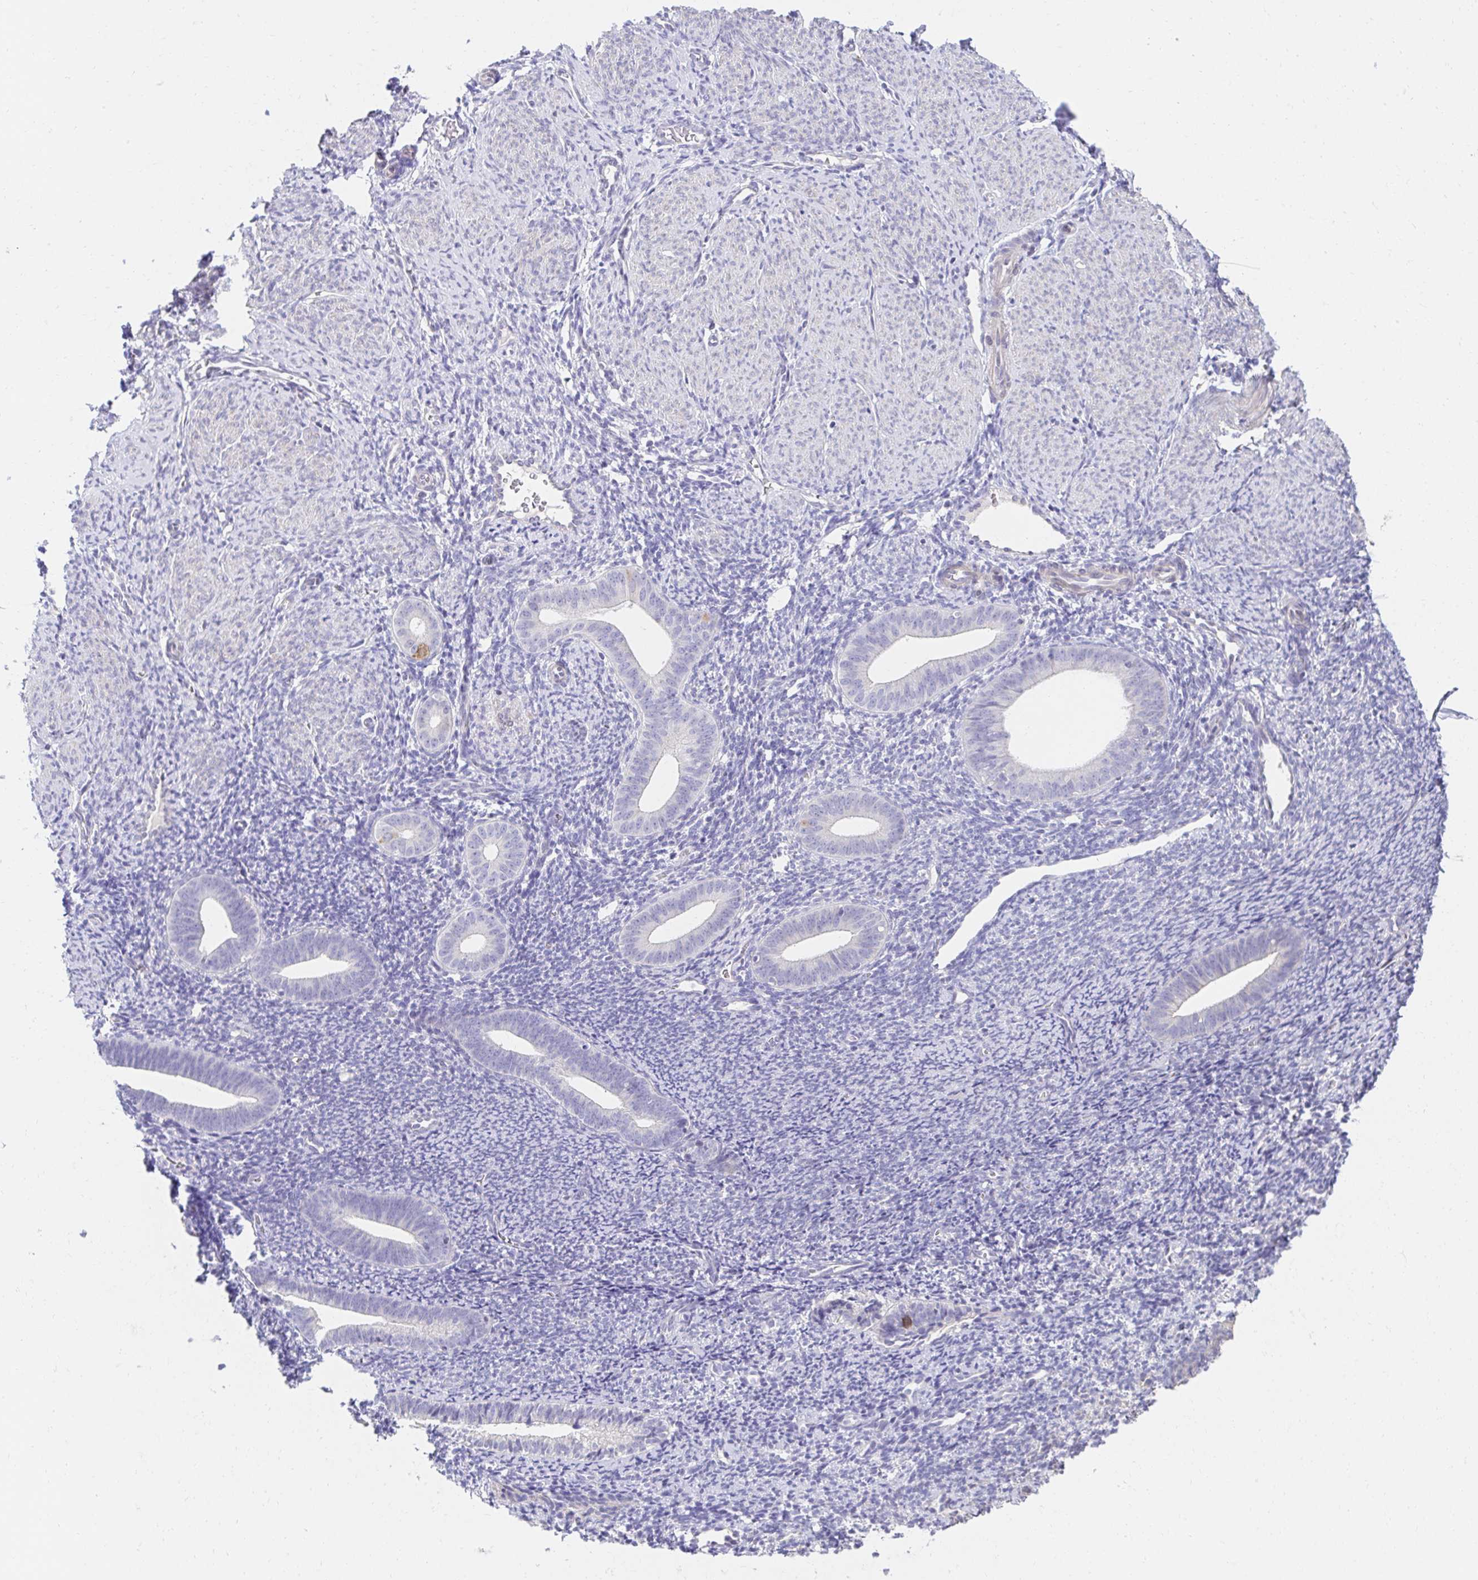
{"staining": {"intensity": "negative", "quantity": "none", "location": "none"}, "tissue": "endometrium", "cell_type": "Cells in endometrial stroma", "image_type": "normal", "snomed": [{"axis": "morphology", "description": "Normal tissue, NOS"}, {"axis": "topography", "description": "Endometrium"}], "caption": "Protein analysis of unremarkable endometrium shows no significant positivity in cells in endometrial stroma.", "gene": "AKAP14", "patient": {"sex": "female", "age": 39}}